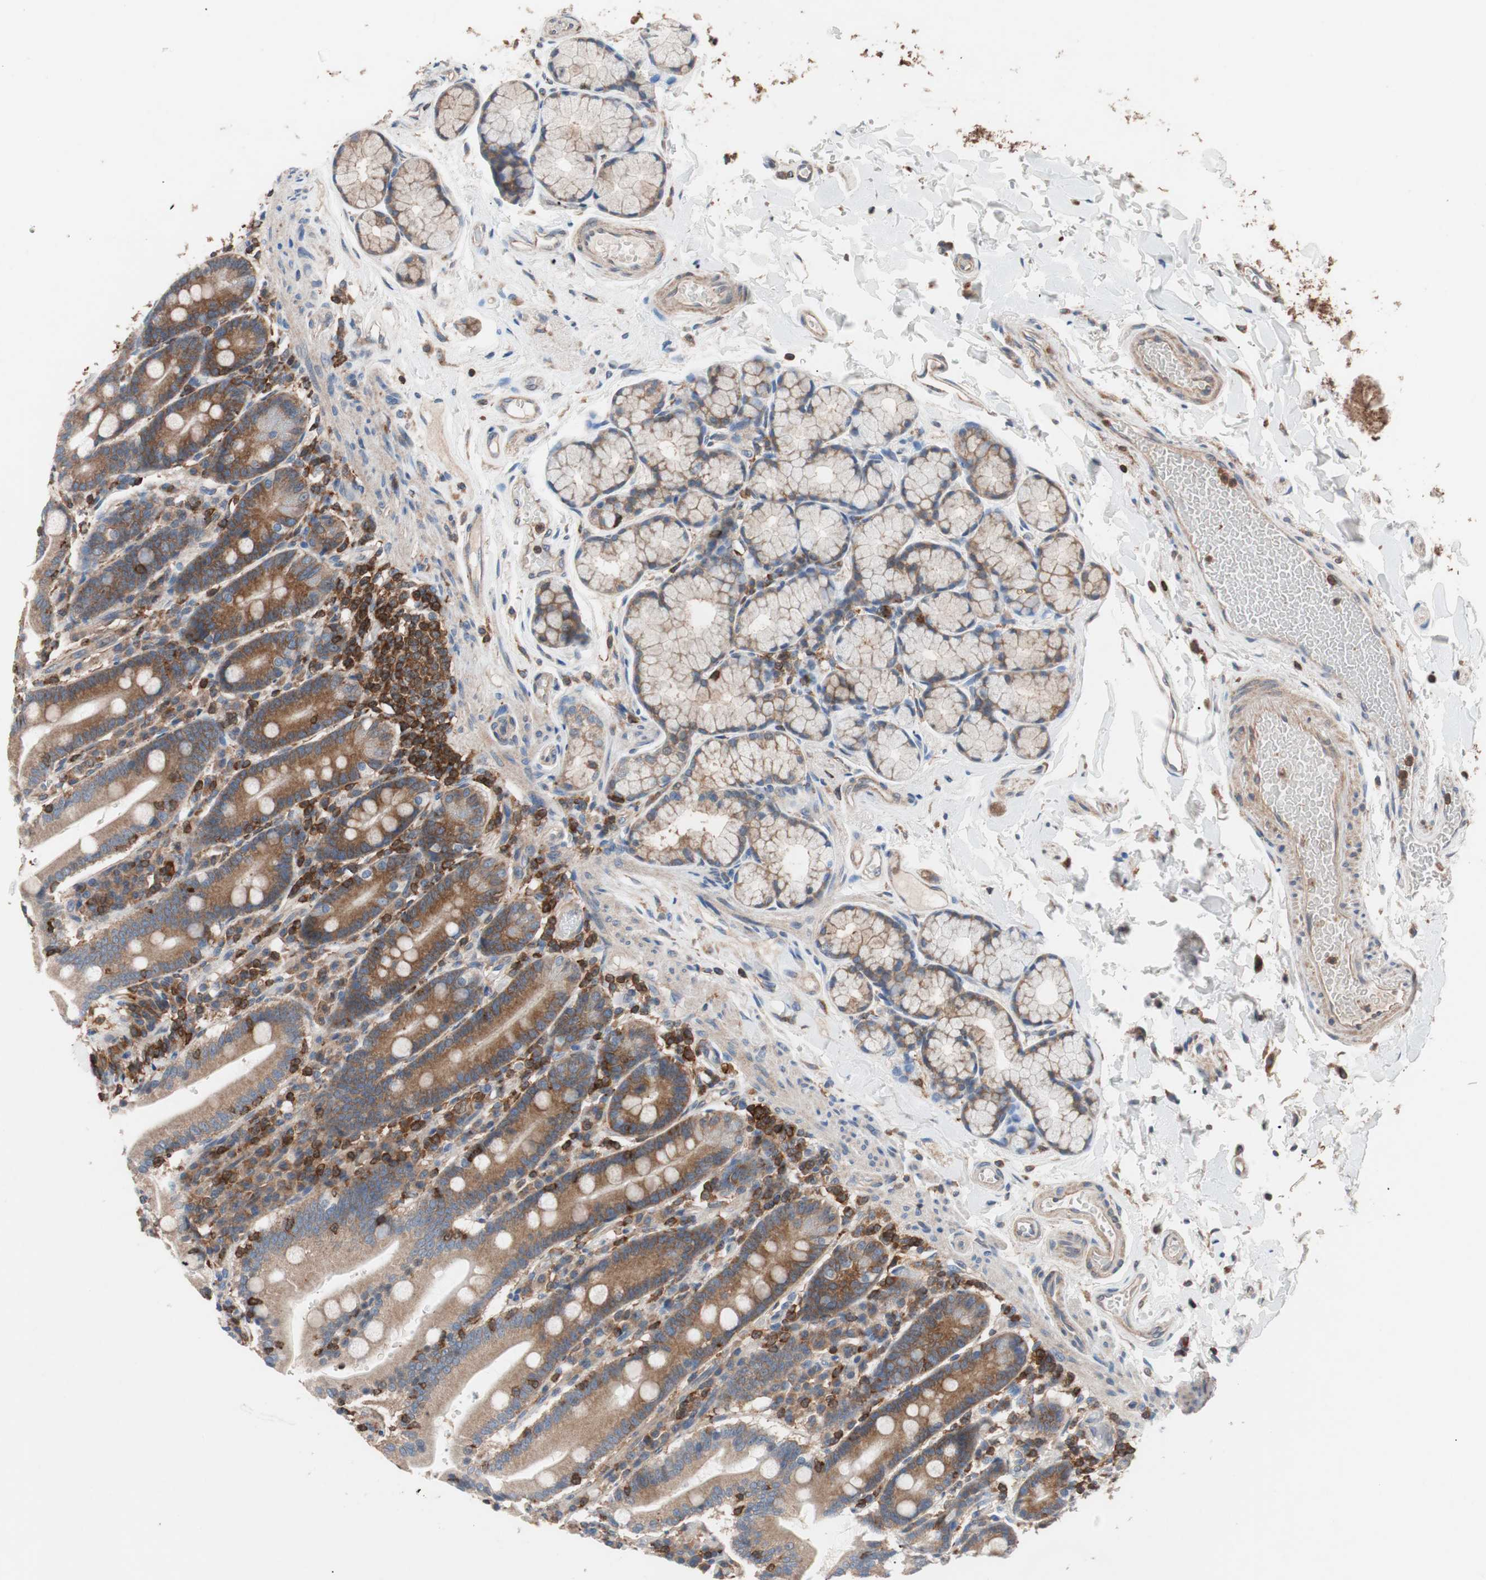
{"staining": {"intensity": "moderate", "quantity": ">75%", "location": "cytoplasmic/membranous"}, "tissue": "duodenum", "cell_type": "Glandular cells", "image_type": "normal", "snomed": [{"axis": "morphology", "description": "Normal tissue, NOS"}, {"axis": "topography", "description": "Small intestine, NOS"}], "caption": "Unremarkable duodenum exhibits moderate cytoplasmic/membranous positivity in about >75% of glandular cells (Brightfield microscopy of DAB IHC at high magnification)..", "gene": "PIK3R1", "patient": {"sex": "female", "age": 71}}